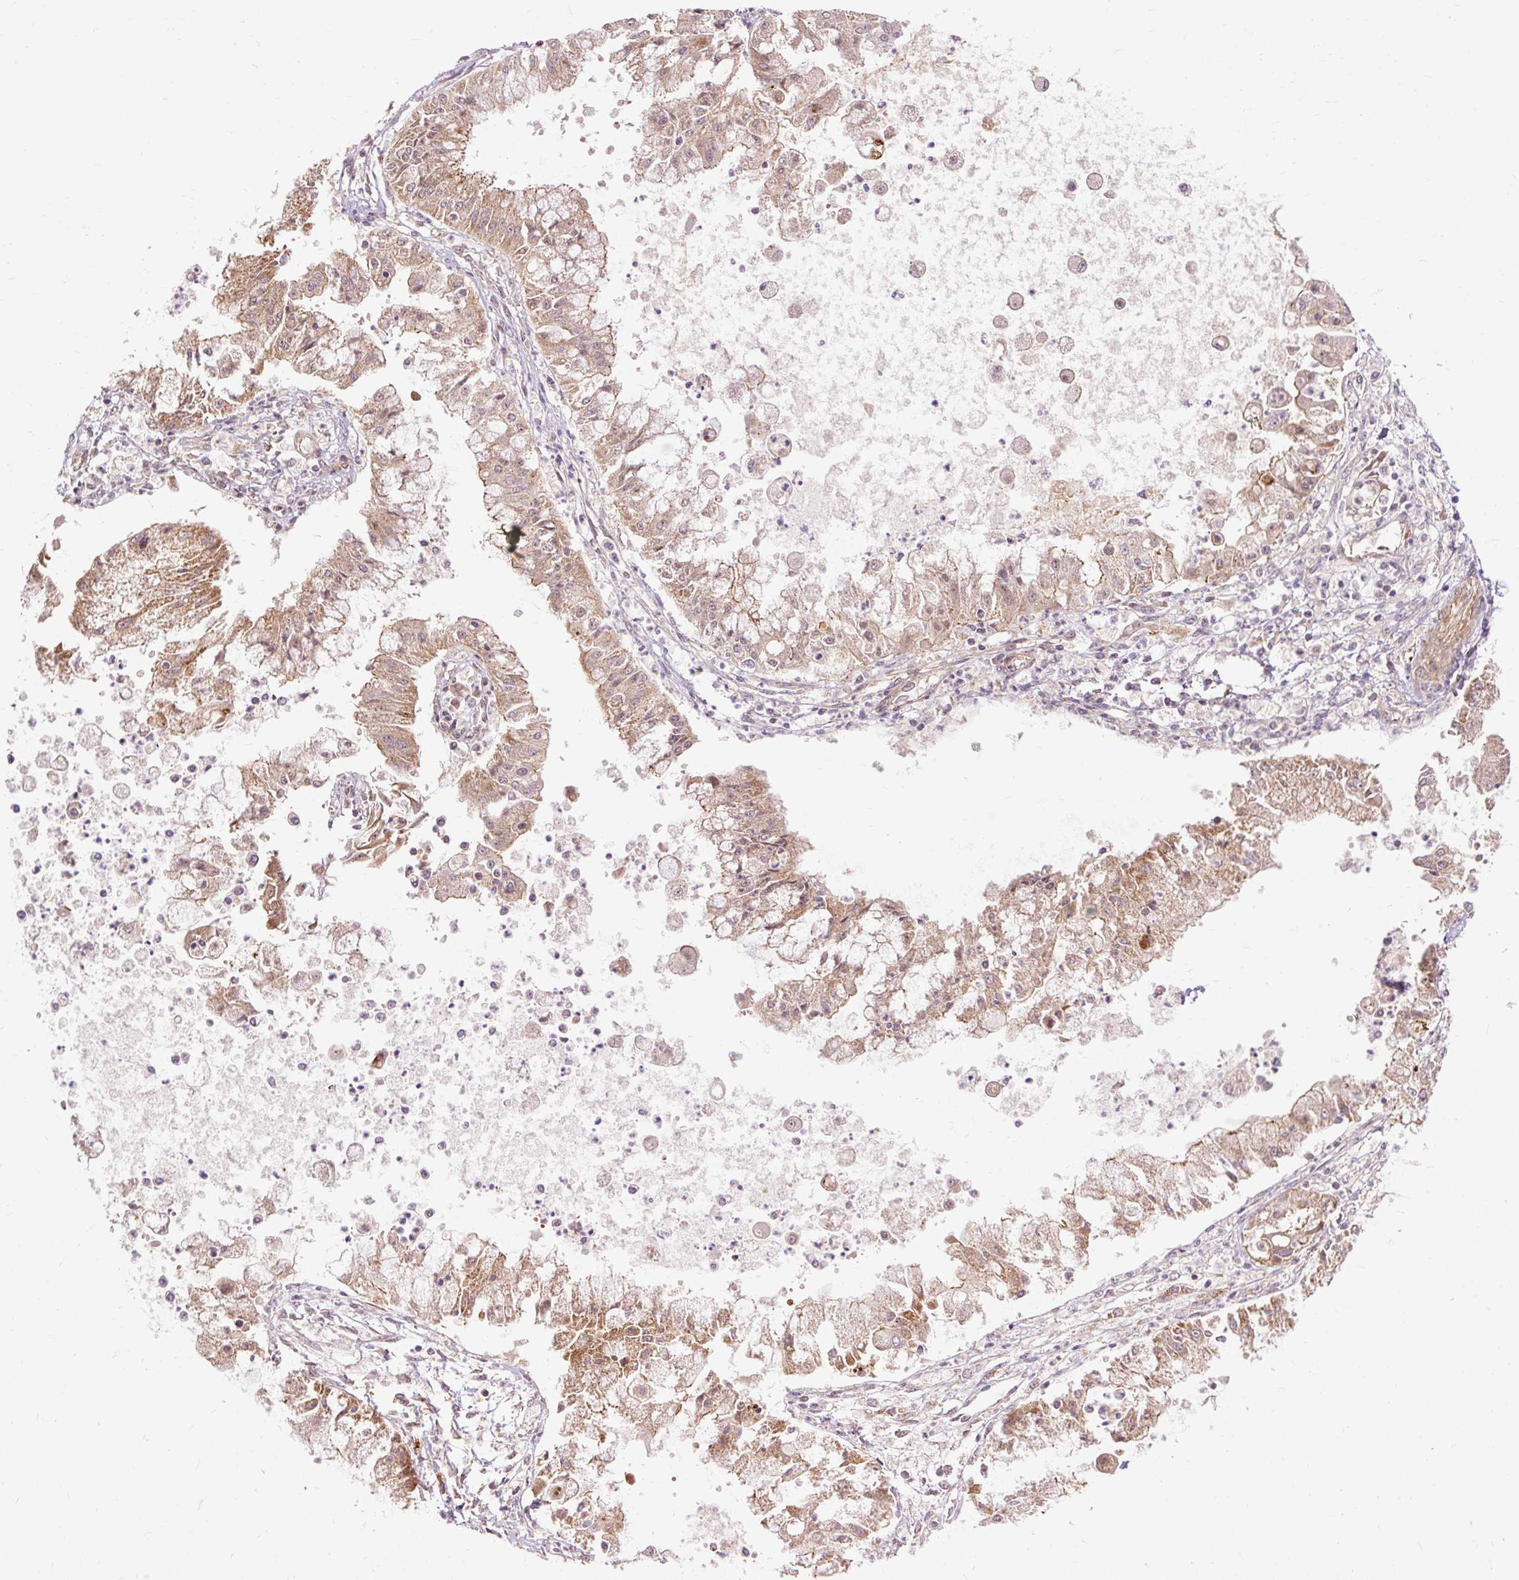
{"staining": {"intensity": "moderate", "quantity": ">75%", "location": "cytoplasmic/membranous"}, "tissue": "ovarian cancer", "cell_type": "Tumor cells", "image_type": "cancer", "snomed": [{"axis": "morphology", "description": "Cystadenocarcinoma, mucinous, NOS"}, {"axis": "topography", "description": "Ovary"}], "caption": "A photomicrograph showing moderate cytoplasmic/membranous staining in approximately >75% of tumor cells in mucinous cystadenocarcinoma (ovarian), as visualized by brown immunohistochemical staining.", "gene": "RIPOR3", "patient": {"sex": "female", "age": 70}}